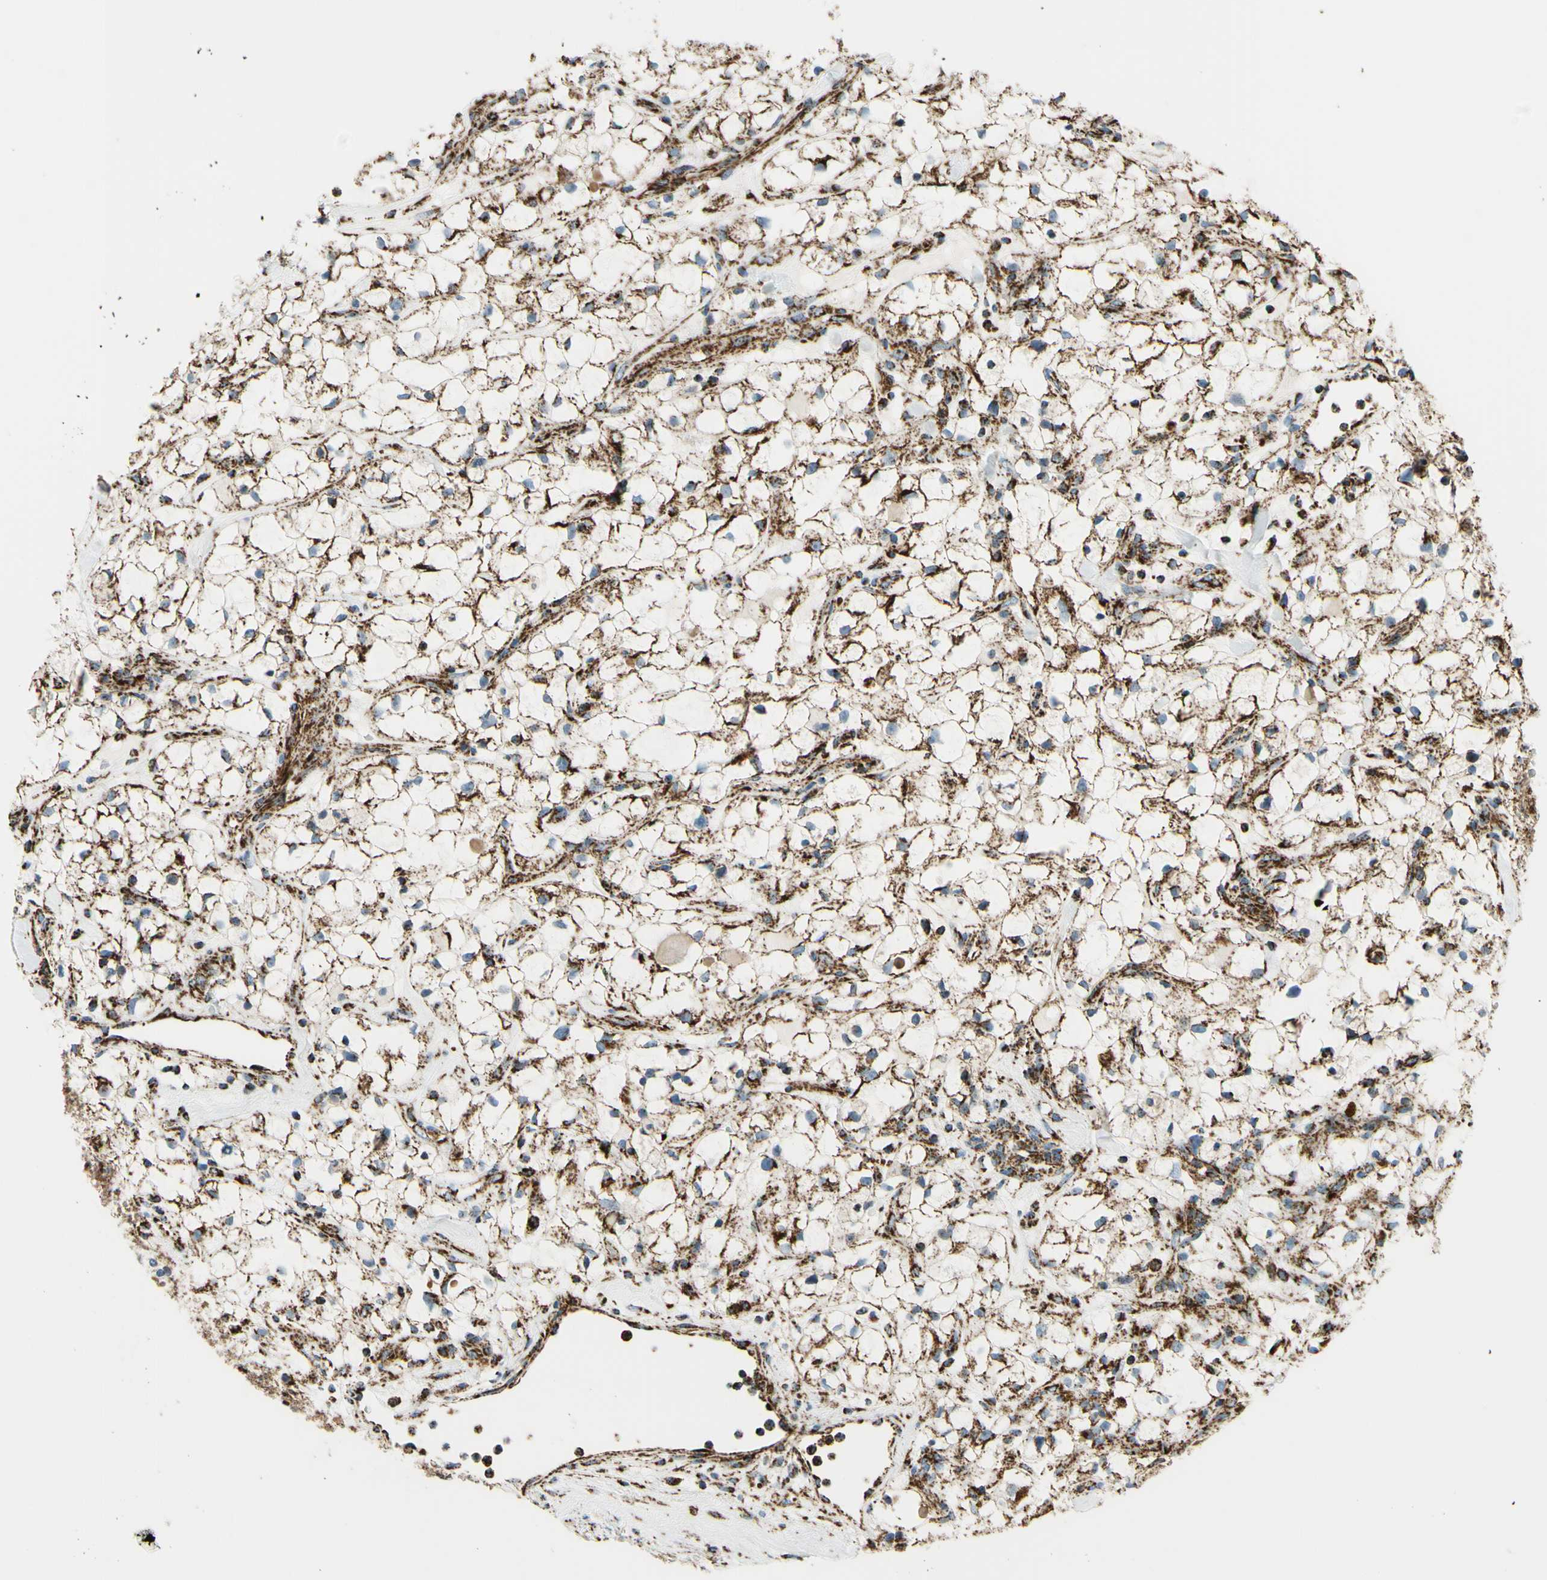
{"staining": {"intensity": "strong", "quantity": ">75%", "location": "cytoplasmic/membranous"}, "tissue": "renal cancer", "cell_type": "Tumor cells", "image_type": "cancer", "snomed": [{"axis": "morphology", "description": "Adenocarcinoma, NOS"}, {"axis": "topography", "description": "Kidney"}], "caption": "The immunohistochemical stain labels strong cytoplasmic/membranous expression in tumor cells of renal cancer (adenocarcinoma) tissue. Nuclei are stained in blue.", "gene": "MAVS", "patient": {"sex": "female", "age": 60}}